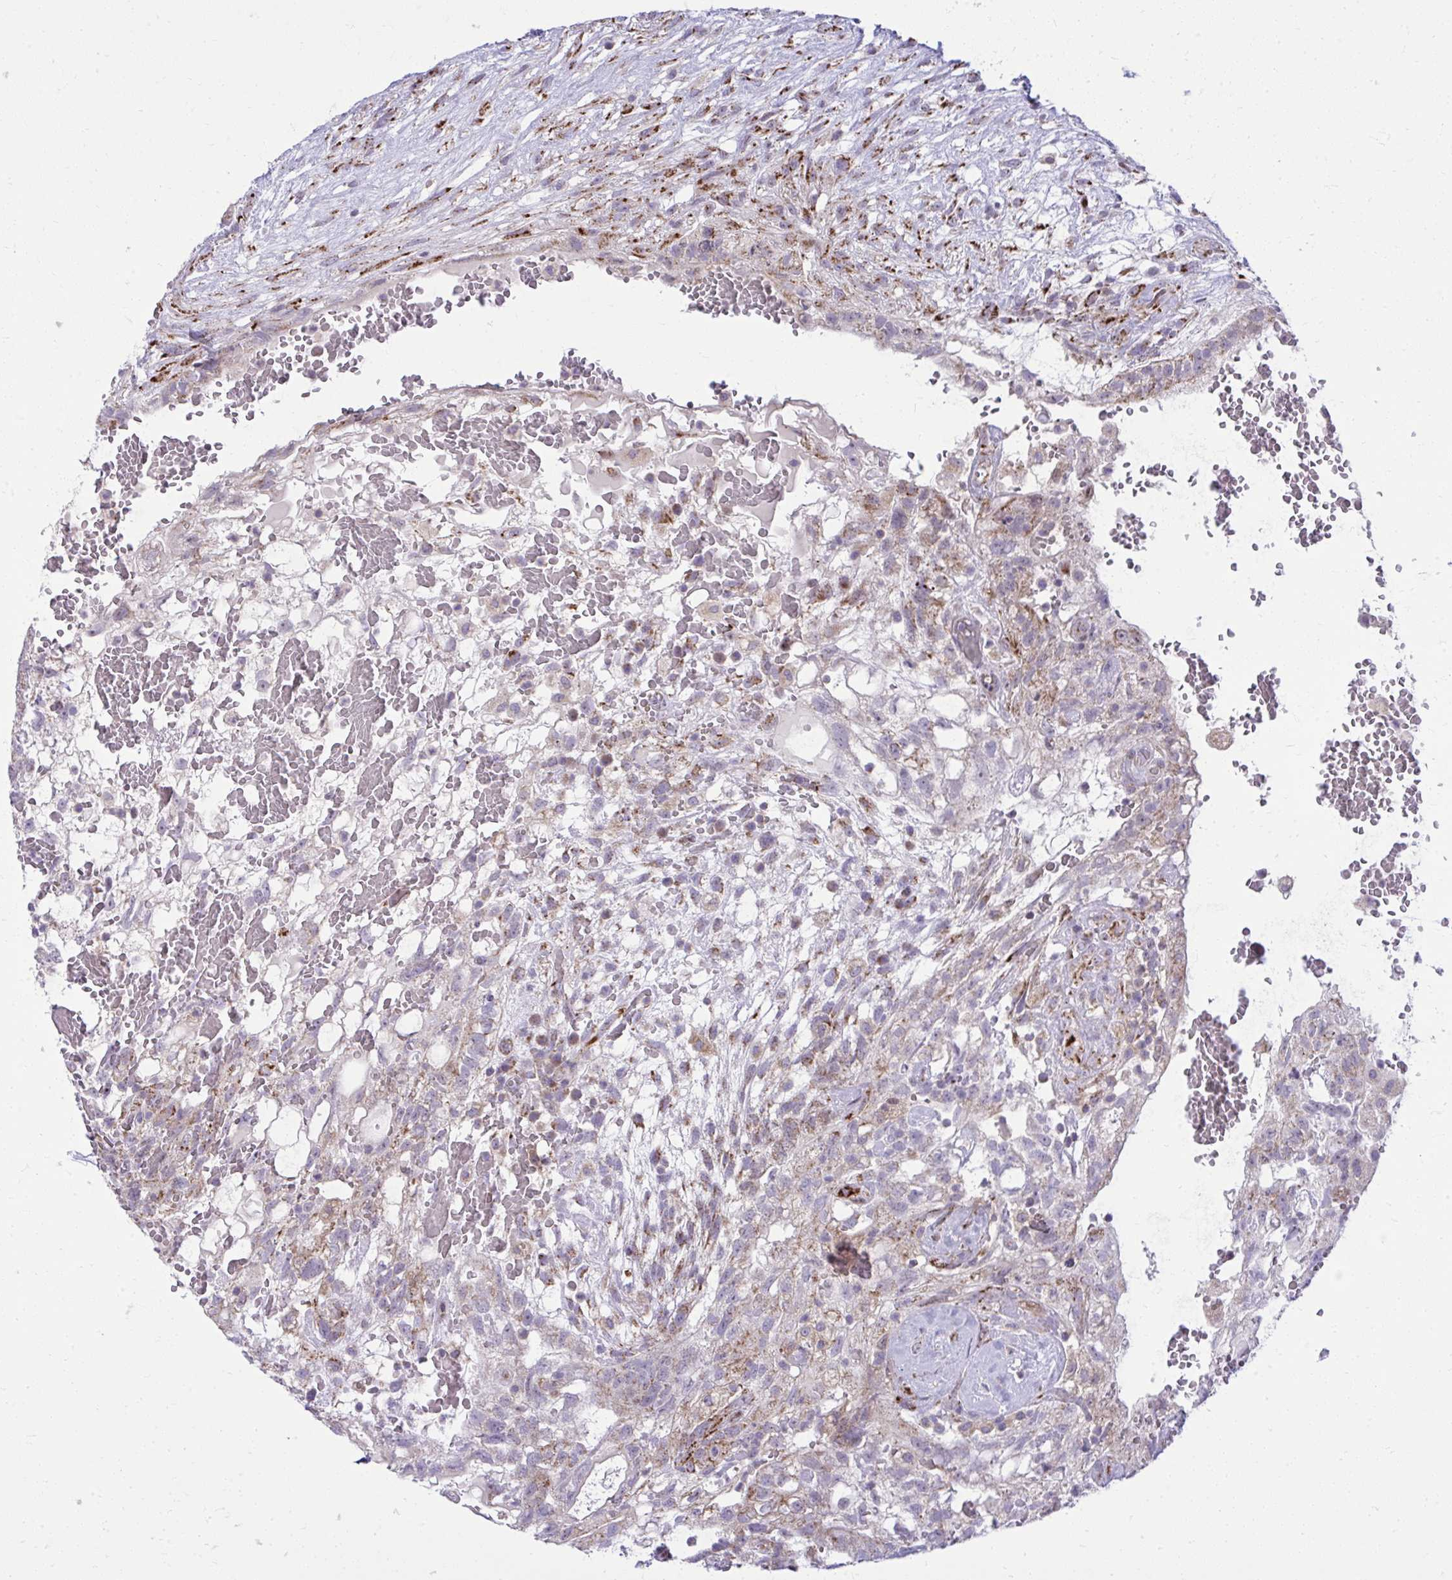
{"staining": {"intensity": "negative", "quantity": "none", "location": "none"}, "tissue": "testis cancer", "cell_type": "Tumor cells", "image_type": "cancer", "snomed": [{"axis": "morphology", "description": "Normal tissue, NOS"}, {"axis": "morphology", "description": "Carcinoma, Embryonal, NOS"}, {"axis": "topography", "description": "Testis"}], "caption": "High magnification brightfield microscopy of embryonal carcinoma (testis) stained with DAB (brown) and counterstained with hematoxylin (blue): tumor cells show no significant positivity. (DAB IHC with hematoxylin counter stain).", "gene": "GPRIN3", "patient": {"sex": "male", "age": 32}}